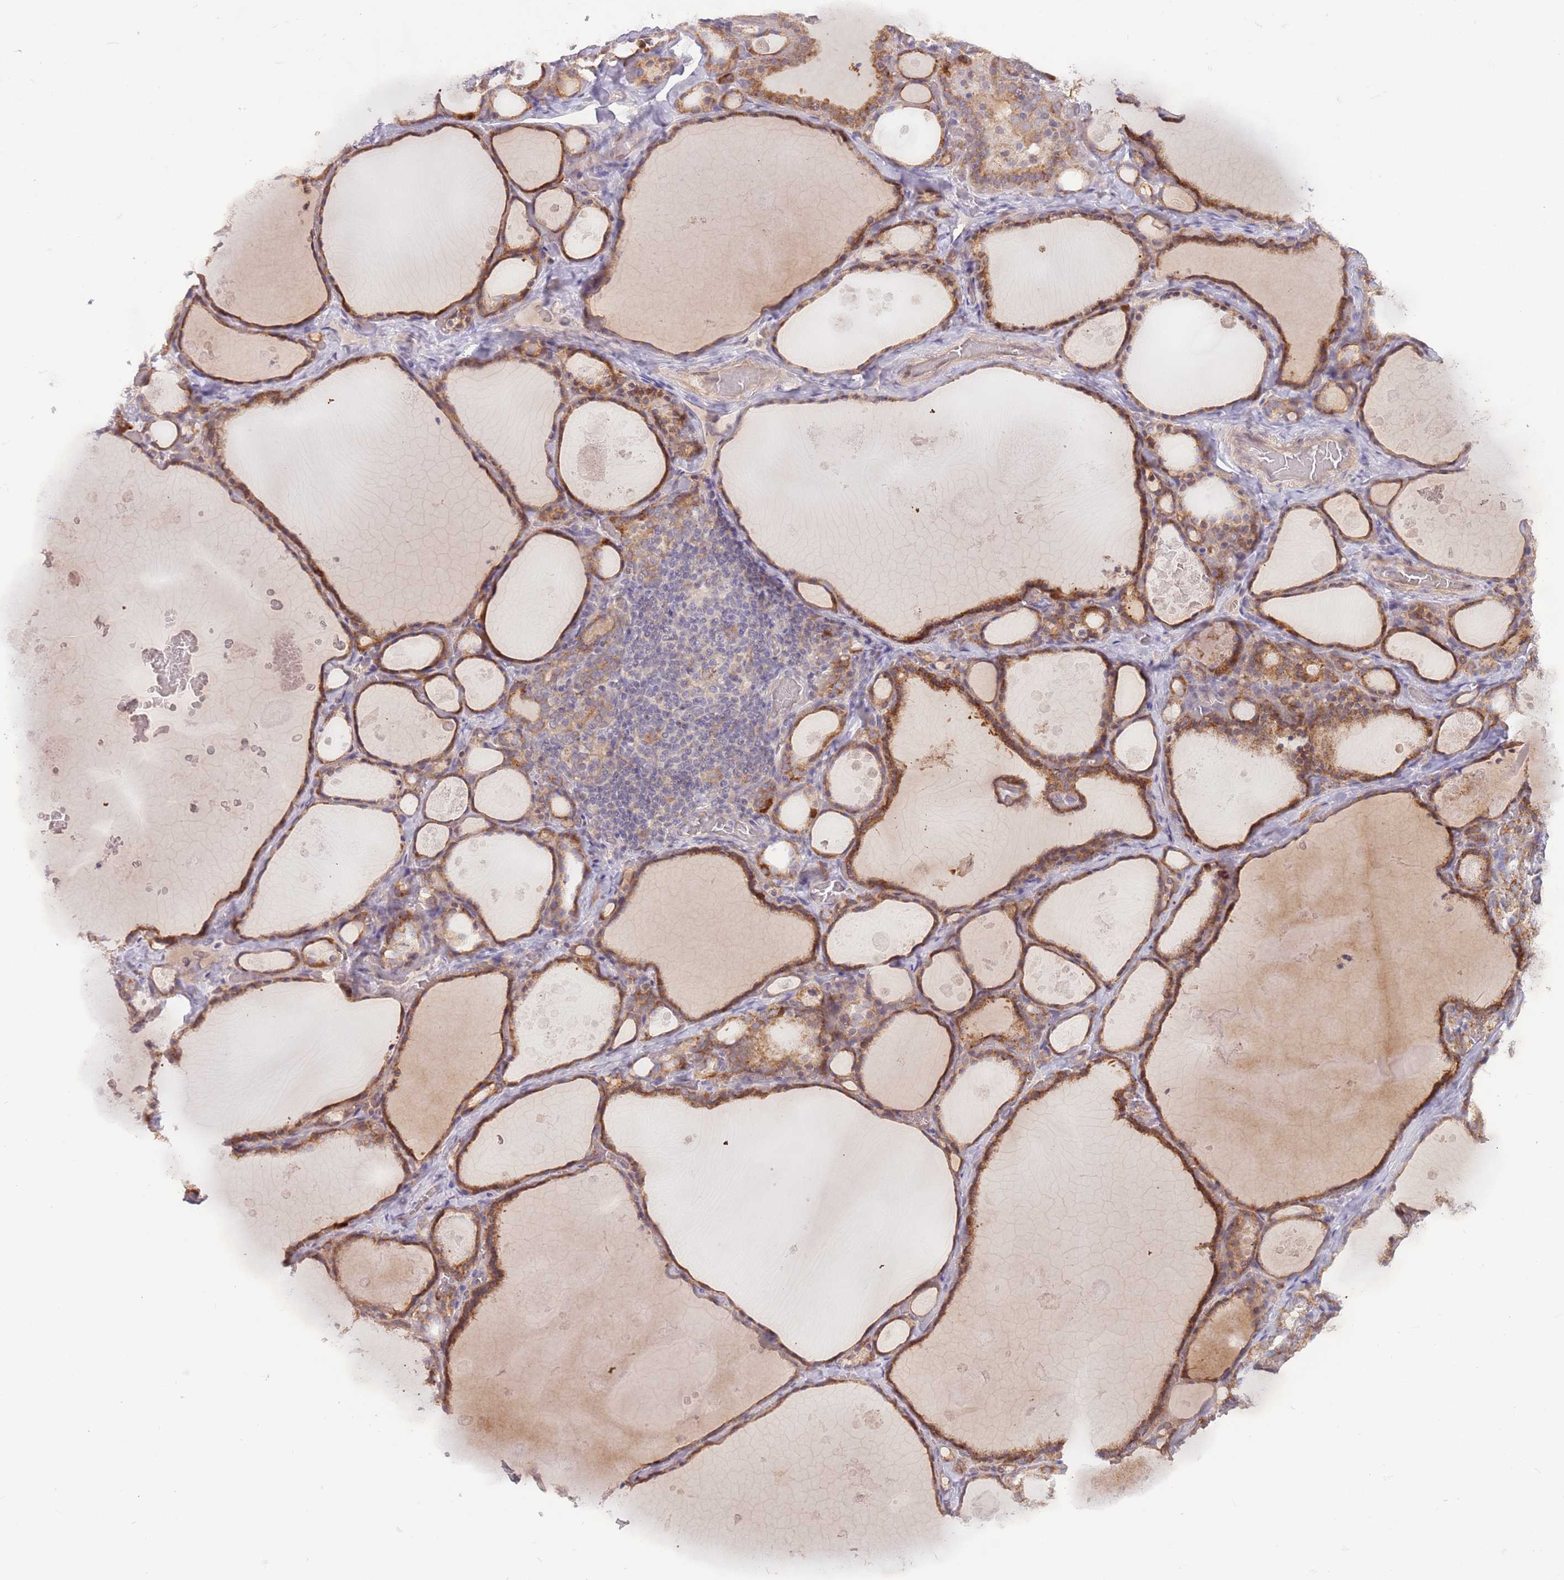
{"staining": {"intensity": "moderate", "quantity": ">75%", "location": "cytoplasmic/membranous"}, "tissue": "thyroid gland", "cell_type": "Glandular cells", "image_type": "normal", "snomed": [{"axis": "morphology", "description": "Normal tissue, NOS"}, {"axis": "topography", "description": "Thyroid gland"}], "caption": "IHC of unremarkable thyroid gland shows medium levels of moderate cytoplasmic/membranous expression in about >75% of glandular cells.", "gene": "LDHD", "patient": {"sex": "male", "age": 56}}